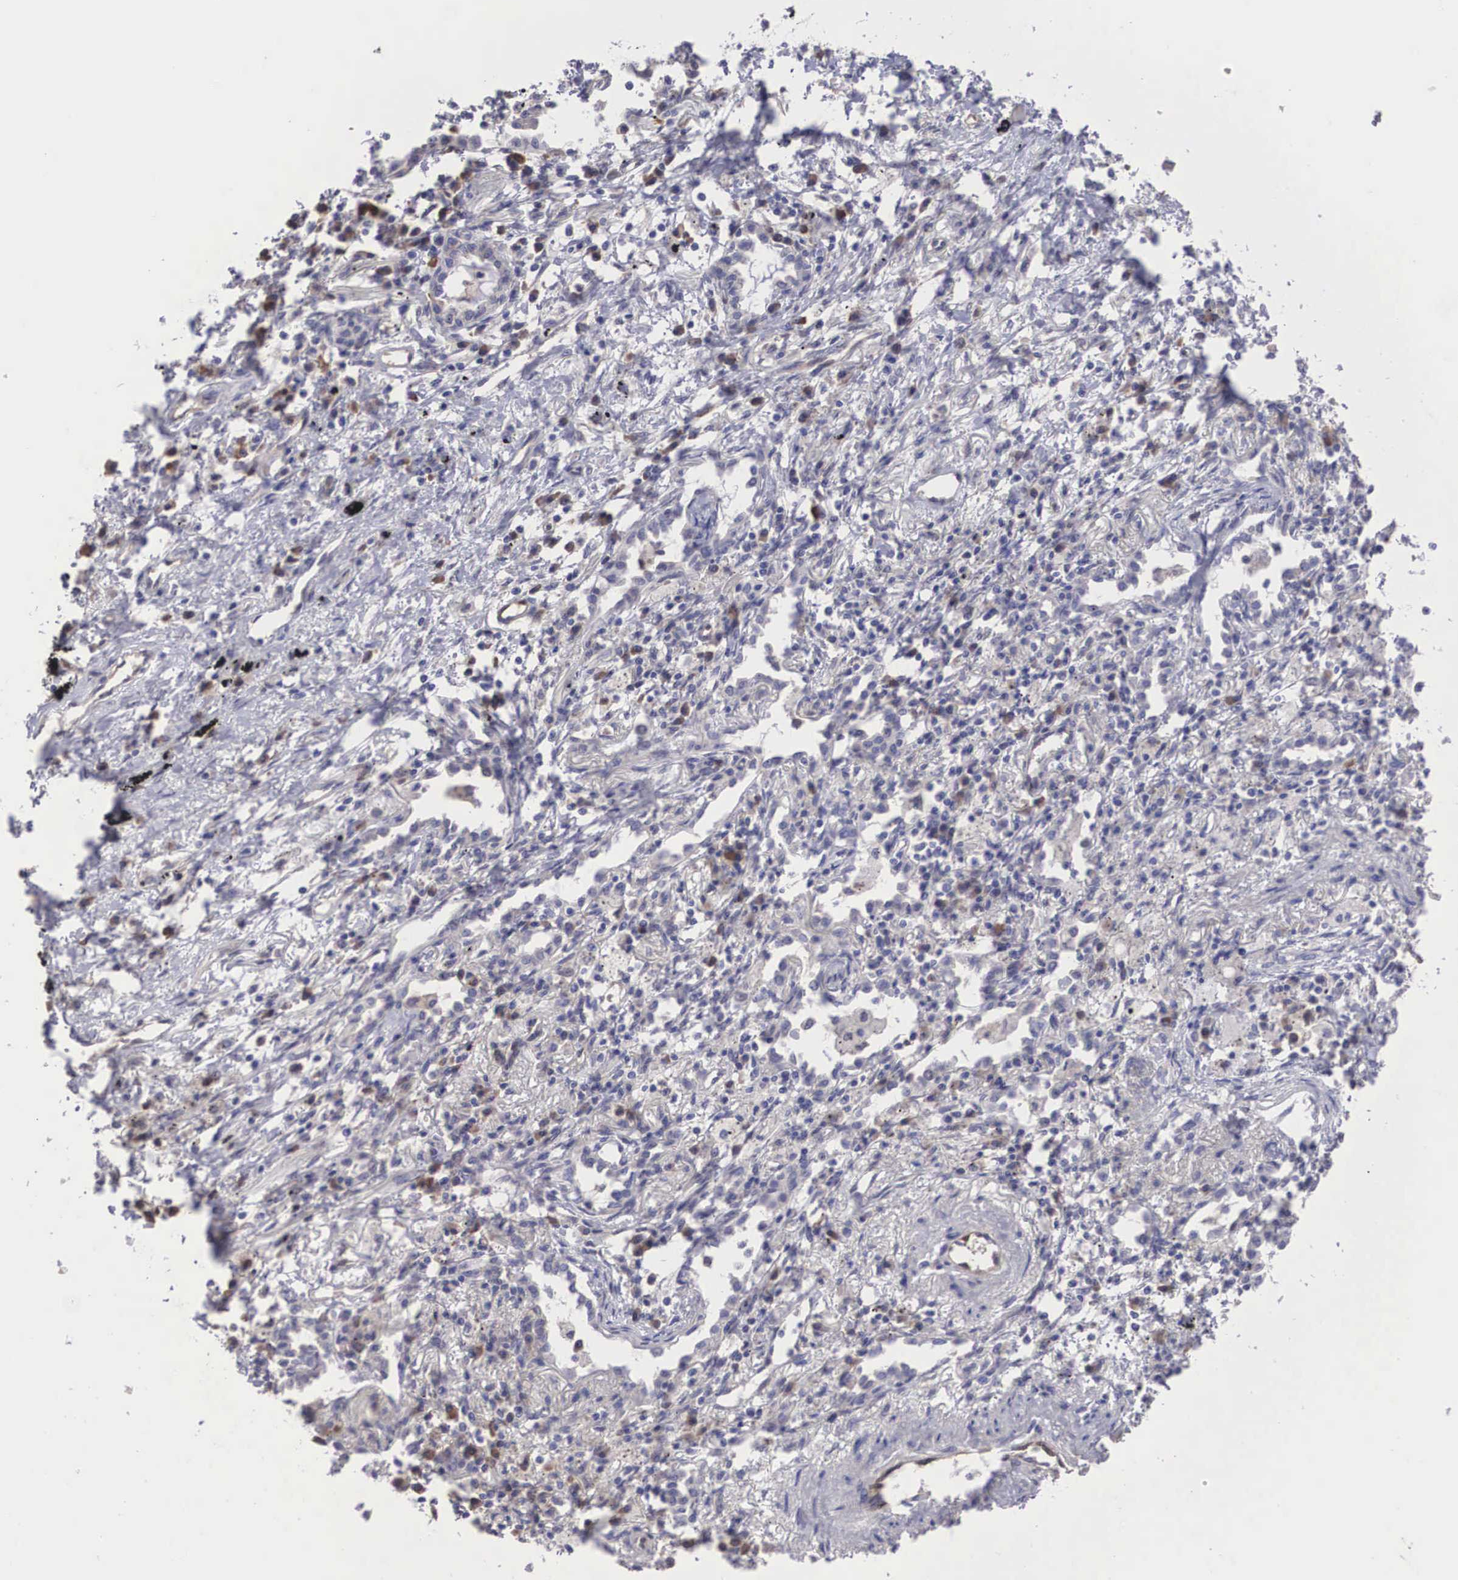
{"staining": {"intensity": "weak", "quantity": "<25%", "location": "cytoplasmic/membranous"}, "tissue": "lung cancer", "cell_type": "Tumor cells", "image_type": "cancer", "snomed": [{"axis": "morphology", "description": "Adenocarcinoma, NOS"}, {"axis": "topography", "description": "Lung"}], "caption": "Immunohistochemistry (IHC) of lung cancer (adenocarcinoma) displays no staining in tumor cells. (DAB (3,3'-diaminobenzidine) IHC, high magnification).", "gene": "DNAJB7", "patient": {"sex": "male", "age": 60}}